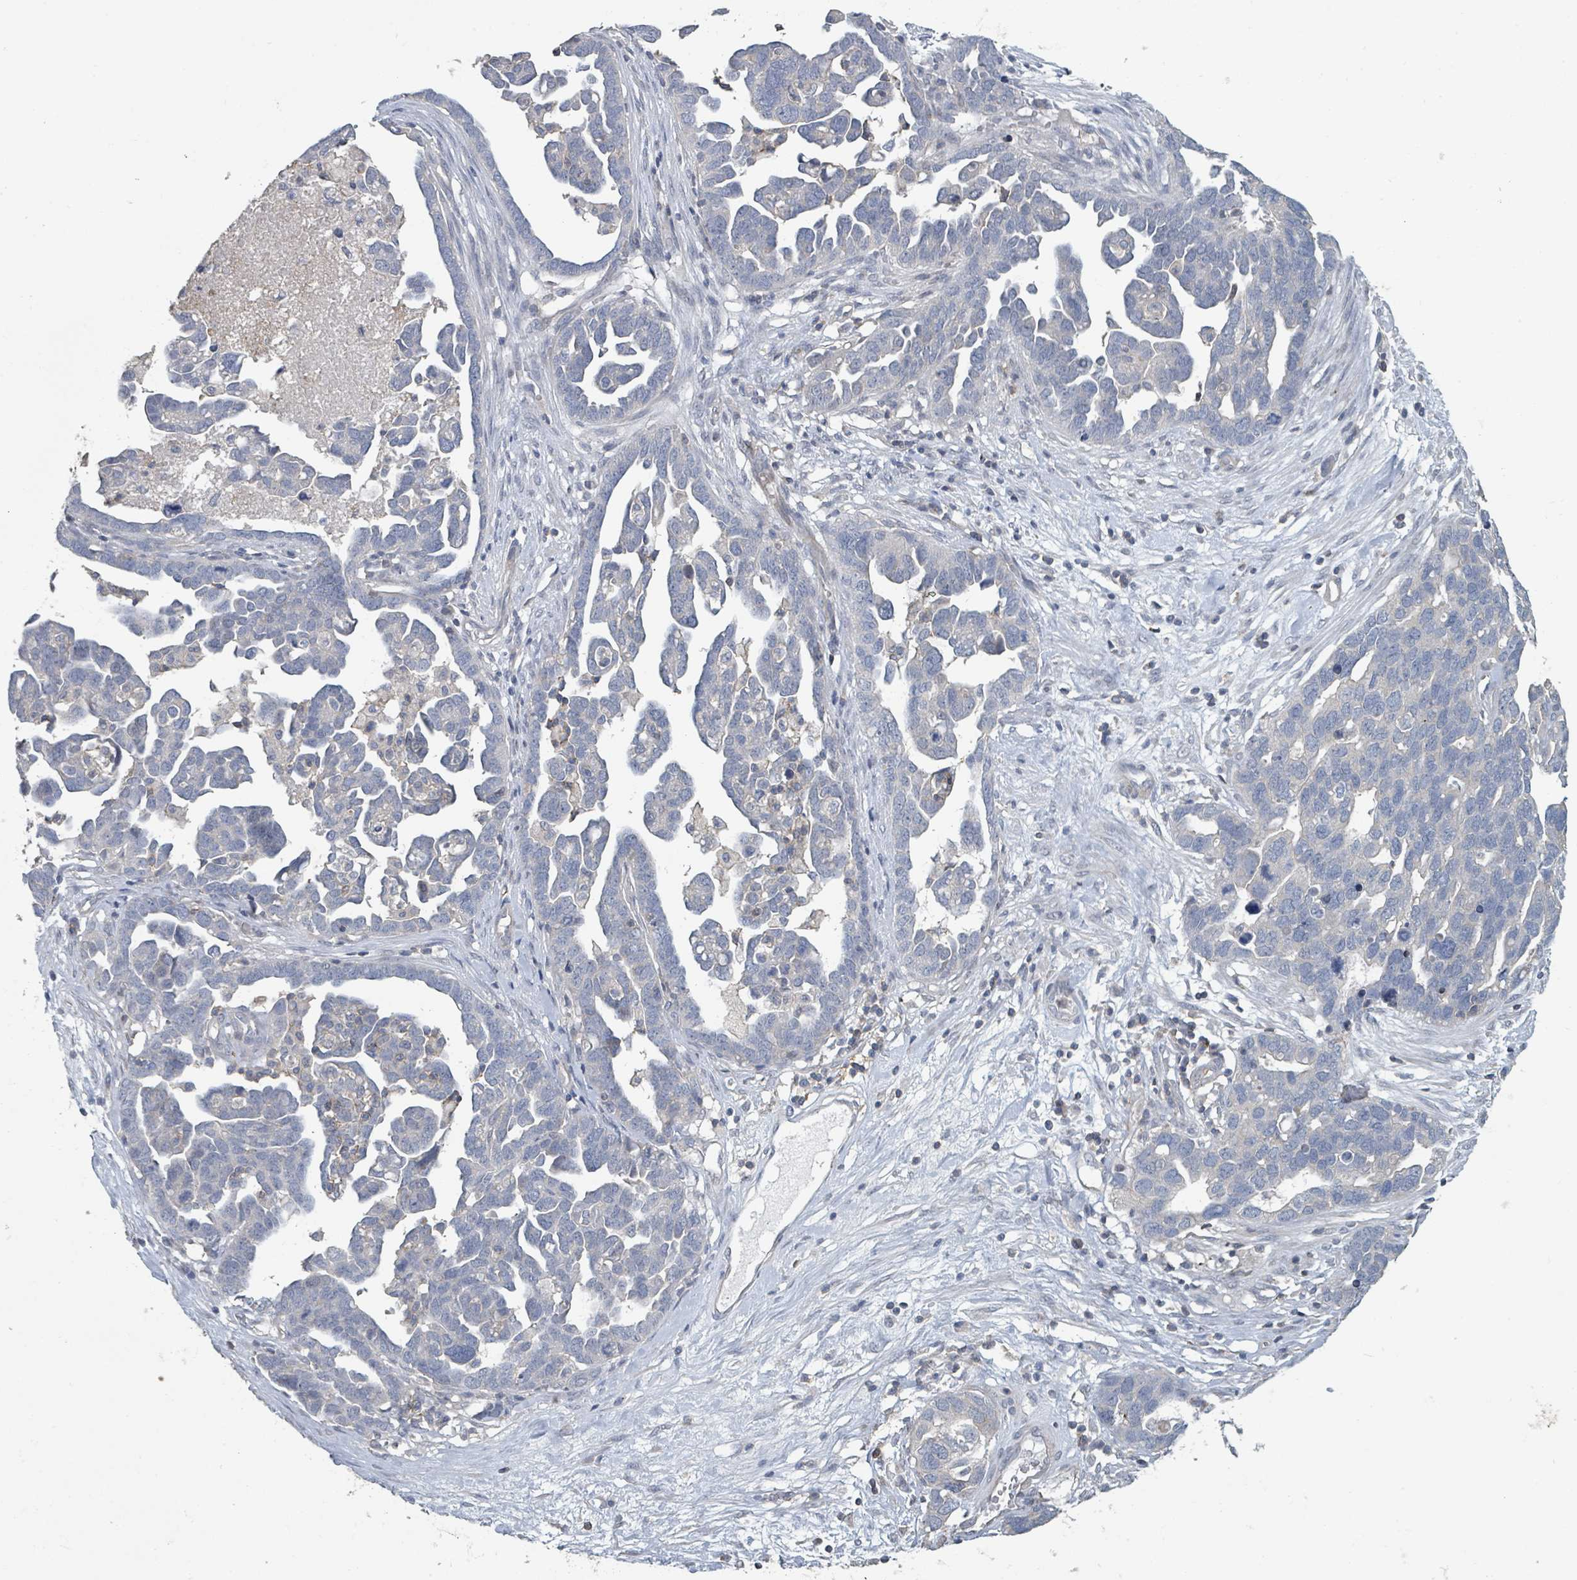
{"staining": {"intensity": "negative", "quantity": "none", "location": "none"}, "tissue": "ovarian cancer", "cell_type": "Tumor cells", "image_type": "cancer", "snomed": [{"axis": "morphology", "description": "Cystadenocarcinoma, serous, NOS"}, {"axis": "topography", "description": "Ovary"}], "caption": "Tumor cells are negative for brown protein staining in serous cystadenocarcinoma (ovarian).", "gene": "LRRC42", "patient": {"sex": "female", "age": 54}}